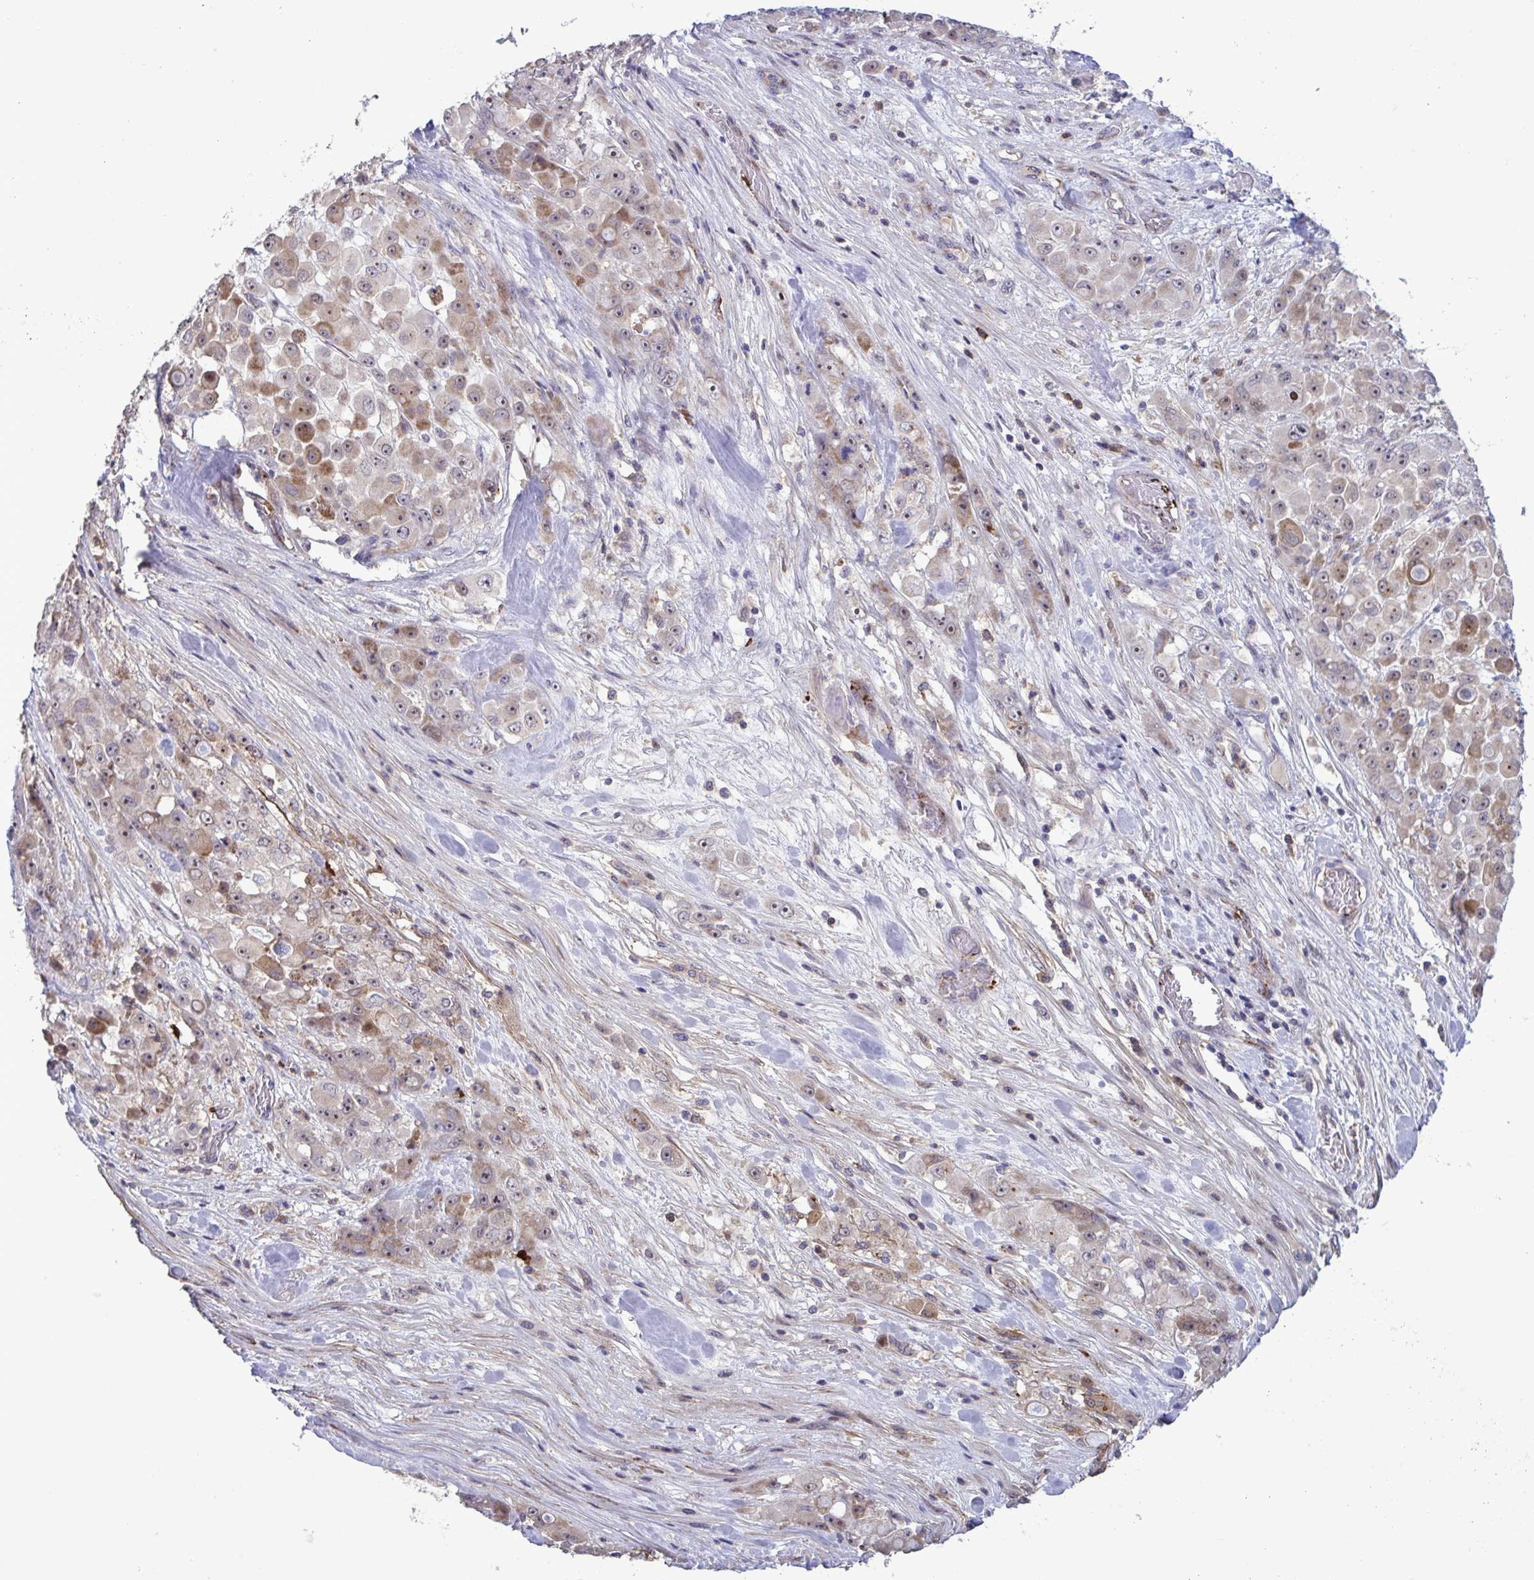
{"staining": {"intensity": "moderate", "quantity": ">75%", "location": "cytoplasmic/membranous,nuclear"}, "tissue": "stomach cancer", "cell_type": "Tumor cells", "image_type": "cancer", "snomed": [{"axis": "morphology", "description": "Adenocarcinoma, NOS"}, {"axis": "topography", "description": "Stomach"}], "caption": "A medium amount of moderate cytoplasmic/membranous and nuclear positivity is identified in approximately >75% of tumor cells in stomach adenocarcinoma tissue. (Stains: DAB (3,3'-diaminobenzidine) in brown, nuclei in blue, Microscopy: brightfield microscopy at high magnification).", "gene": "CD101", "patient": {"sex": "female", "age": 76}}